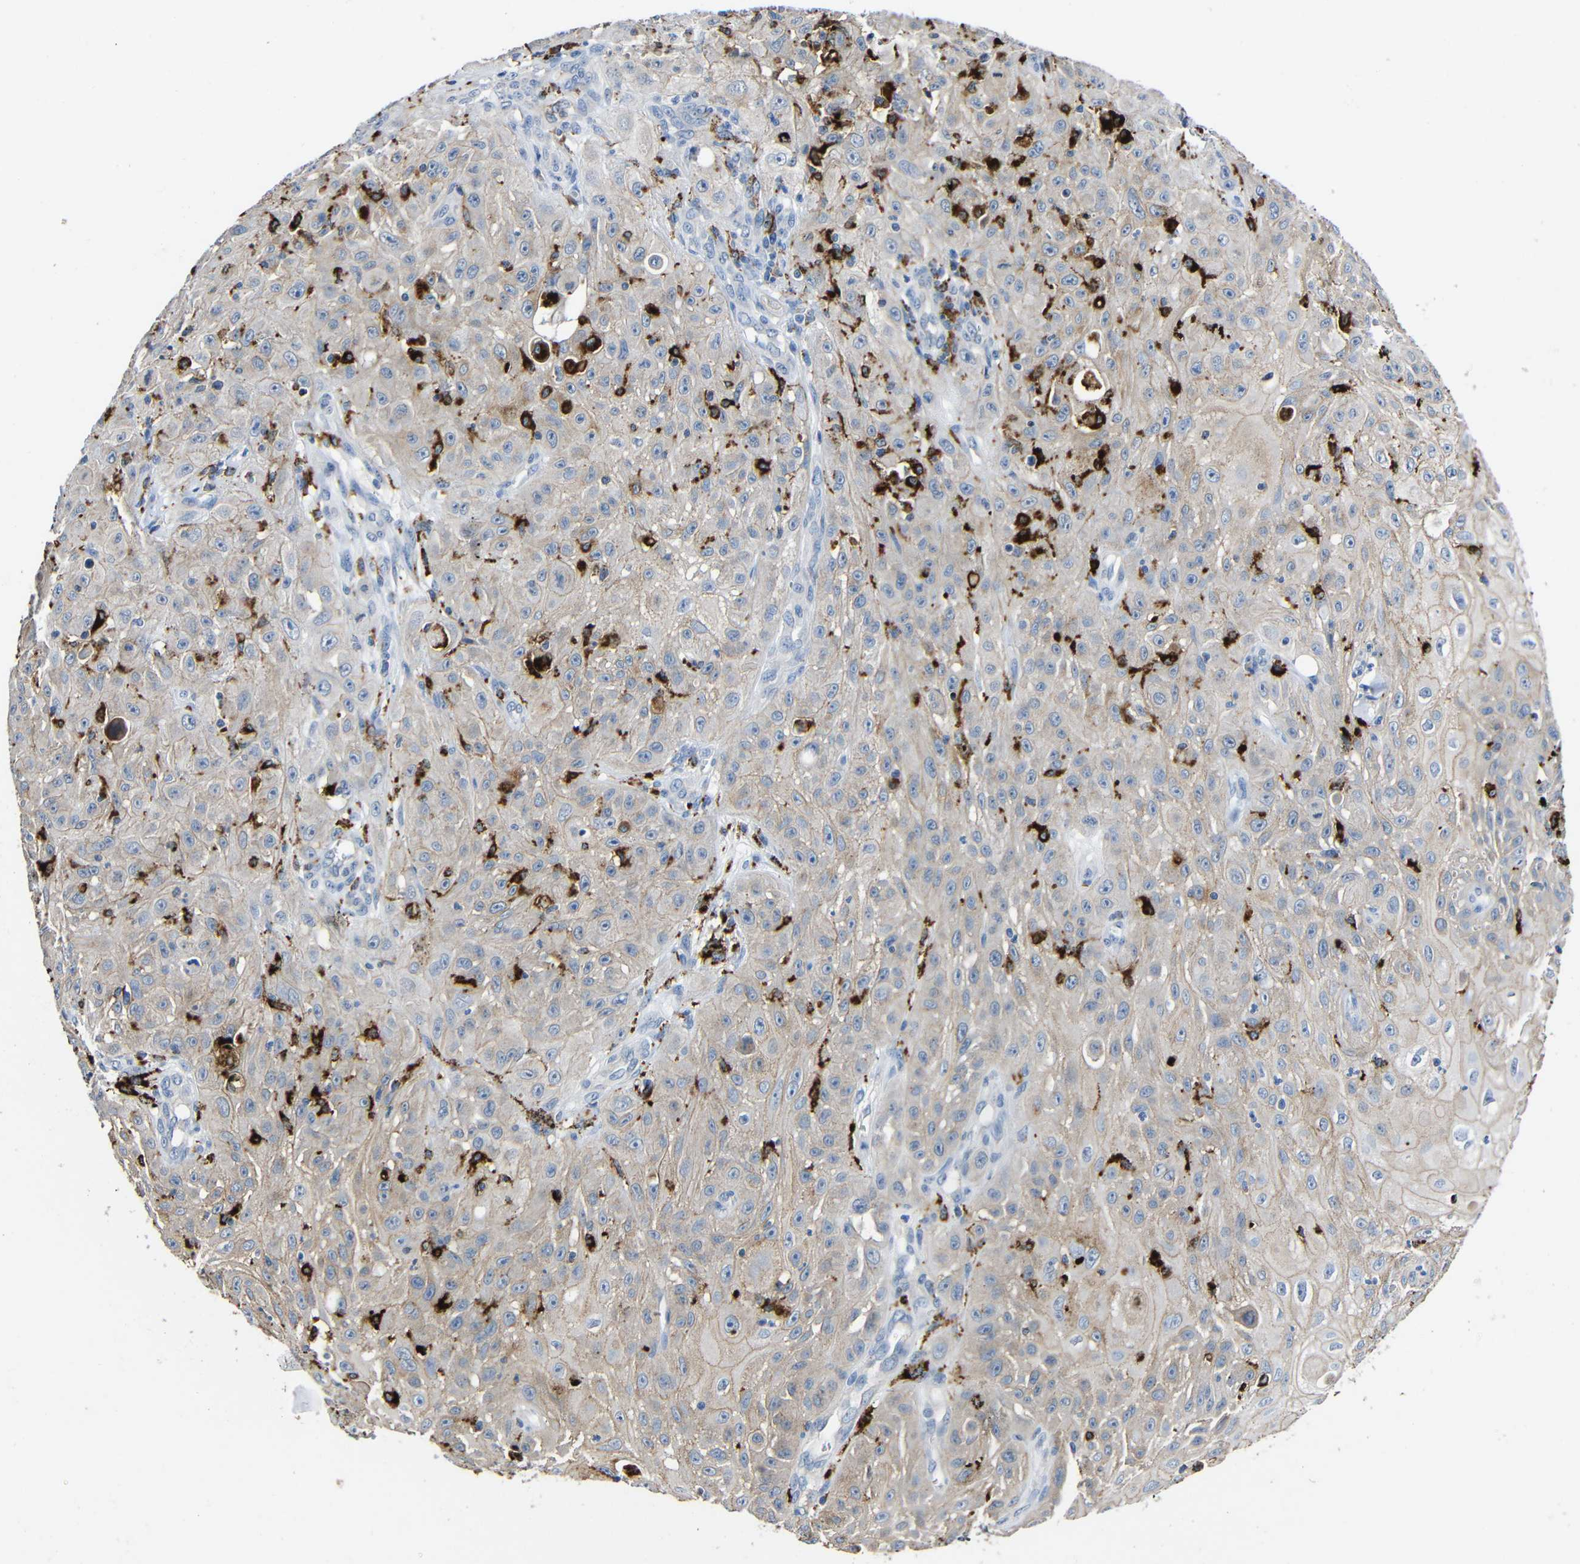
{"staining": {"intensity": "weak", "quantity": ">75%", "location": "cytoplasmic/membranous"}, "tissue": "skin cancer", "cell_type": "Tumor cells", "image_type": "cancer", "snomed": [{"axis": "morphology", "description": "Squamous cell carcinoma, NOS"}, {"axis": "topography", "description": "Skin"}], "caption": "Immunohistochemistry of human skin squamous cell carcinoma shows low levels of weak cytoplasmic/membranous positivity in approximately >75% of tumor cells.", "gene": "HLA-DMA", "patient": {"sex": "male", "age": 75}}